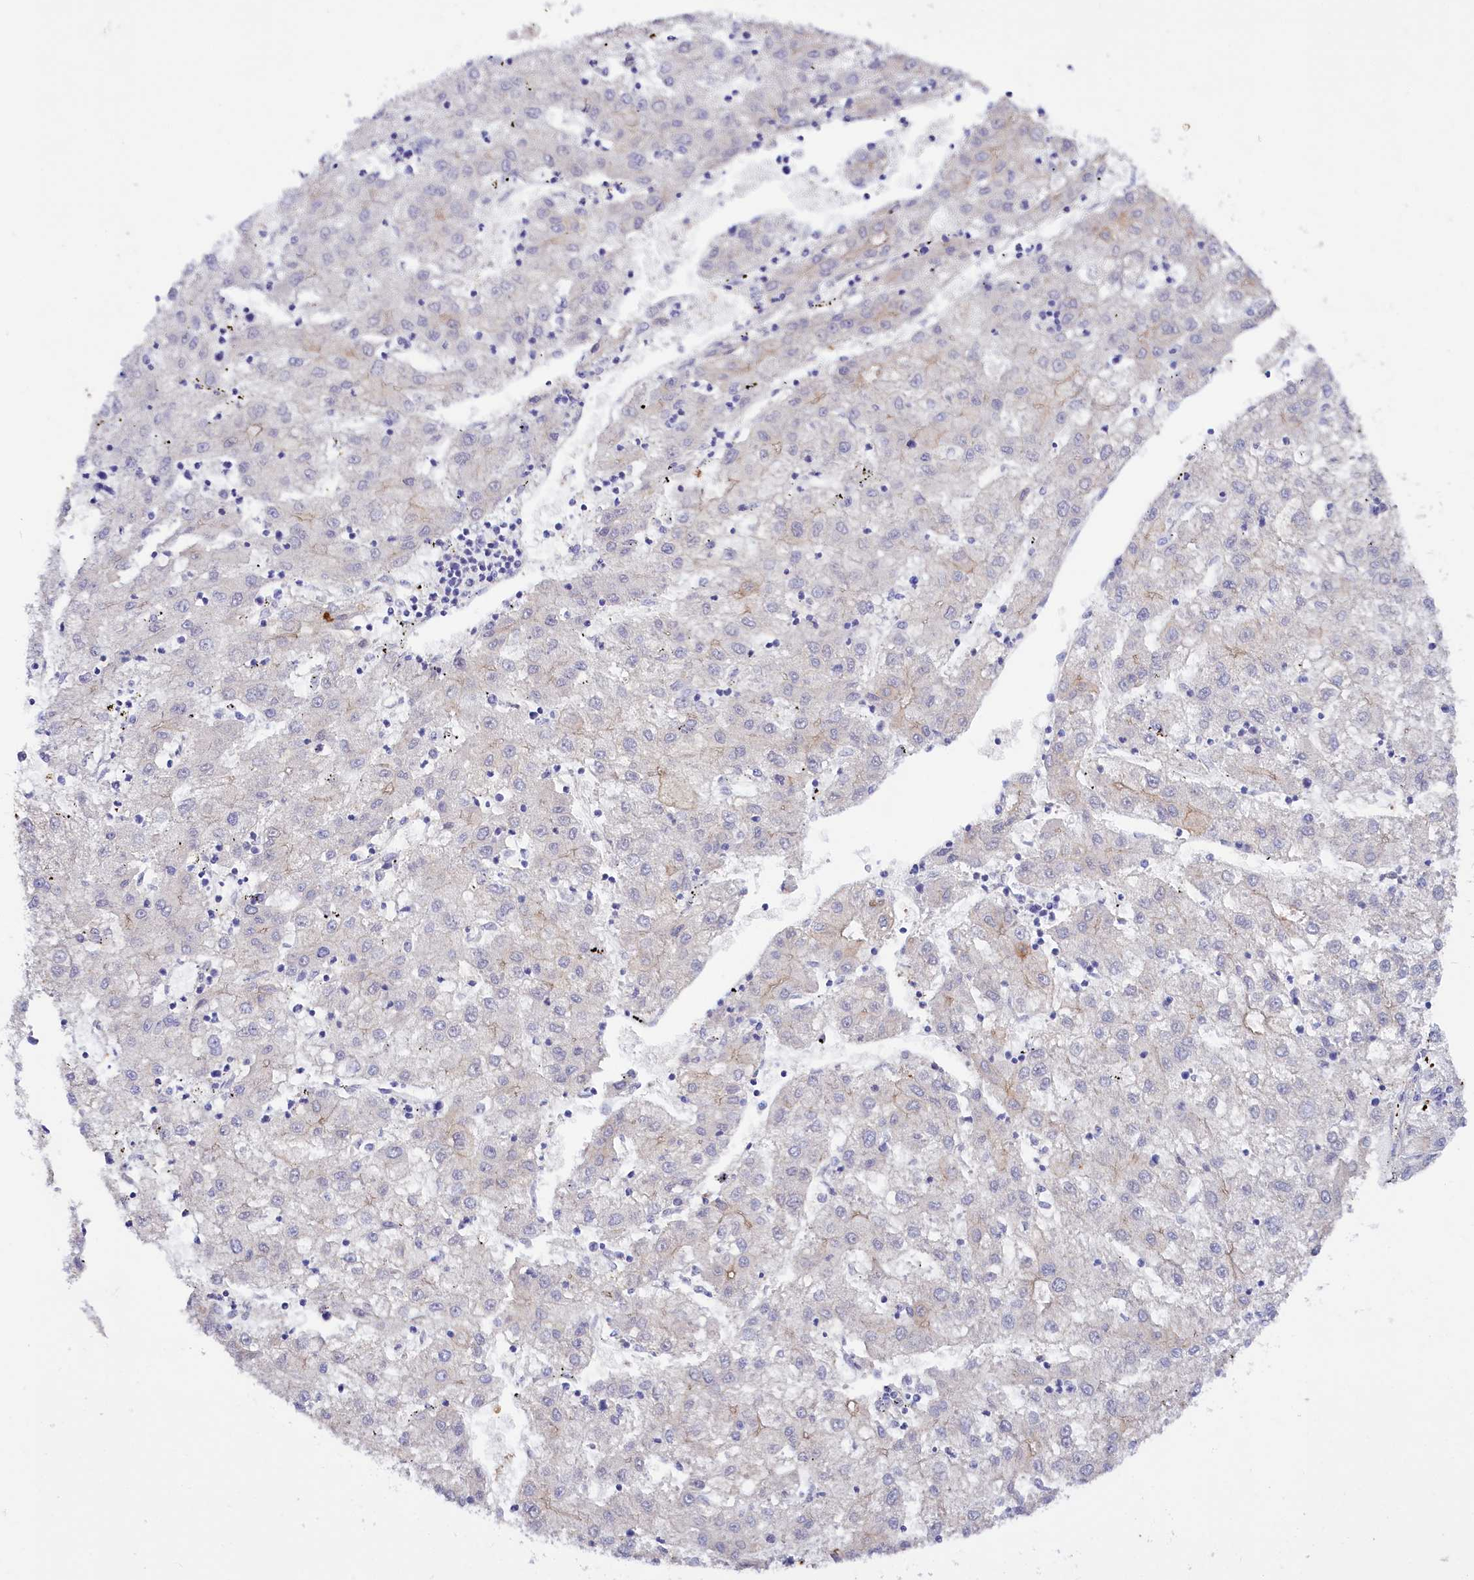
{"staining": {"intensity": "negative", "quantity": "none", "location": "none"}, "tissue": "liver cancer", "cell_type": "Tumor cells", "image_type": "cancer", "snomed": [{"axis": "morphology", "description": "Carcinoma, Hepatocellular, NOS"}, {"axis": "topography", "description": "Liver"}], "caption": "This image is of liver cancer (hepatocellular carcinoma) stained with IHC to label a protein in brown with the nuclei are counter-stained blue. There is no expression in tumor cells.", "gene": "FAAP20", "patient": {"sex": "male", "age": 72}}